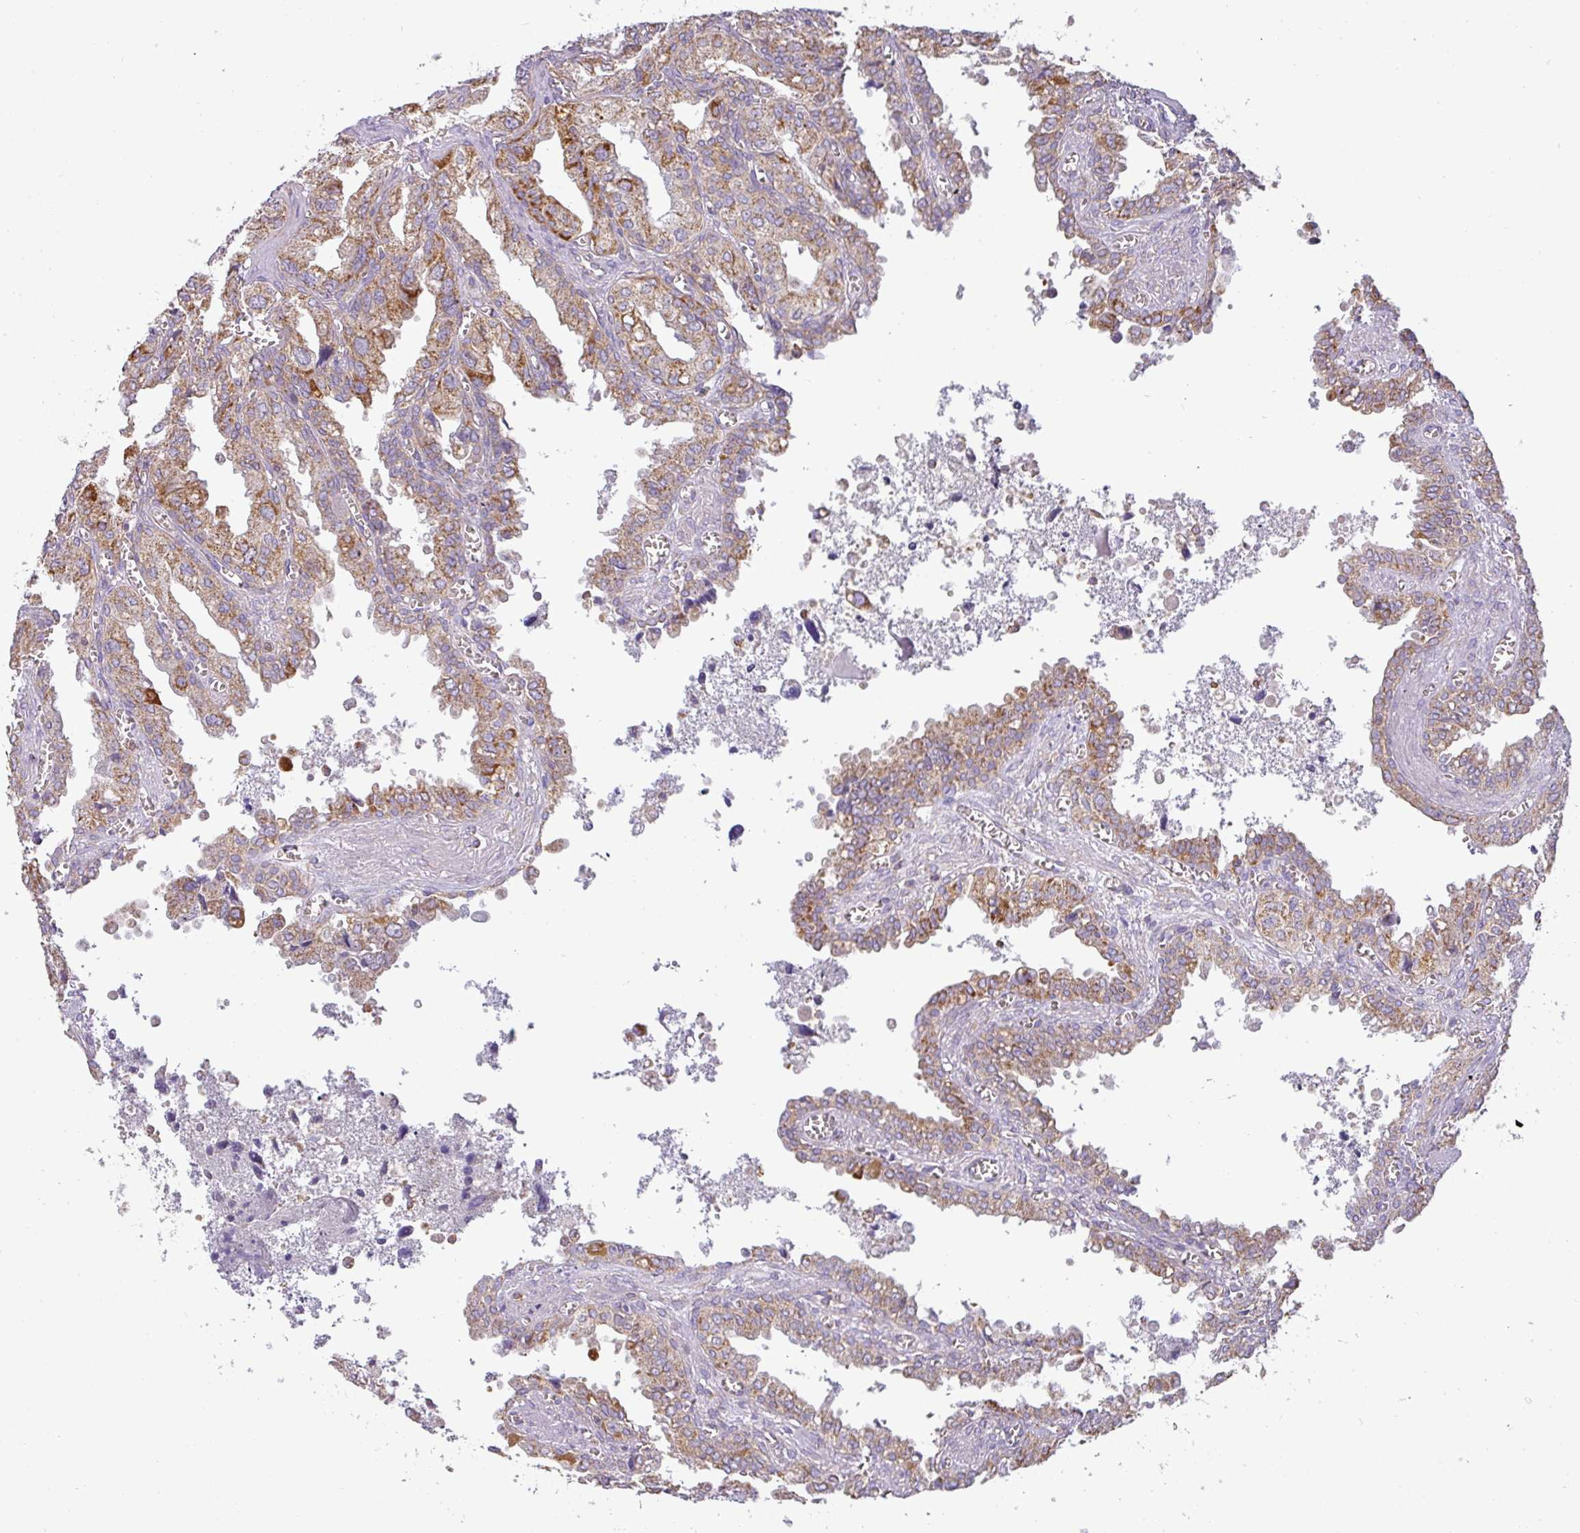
{"staining": {"intensity": "moderate", "quantity": ">75%", "location": "cytoplasmic/membranous"}, "tissue": "seminal vesicle", "cell_type": "Glandular cells", "image_type": "normal", "snomed": [{"axis": "morphology", "description": "Normal tissue, NOS"}, {"axis": "topography", "description": "Seminal veicle"}], "caption": "Moderate cytoplasmic/membranous protein positivity is appreciated in about >75% of glandular cells in seminal vesicle. The protein is shown in brown color, while the nuclei are stained blue.", "gene": "ZNF211", "patient": {"sex": "male", "age": 67}}